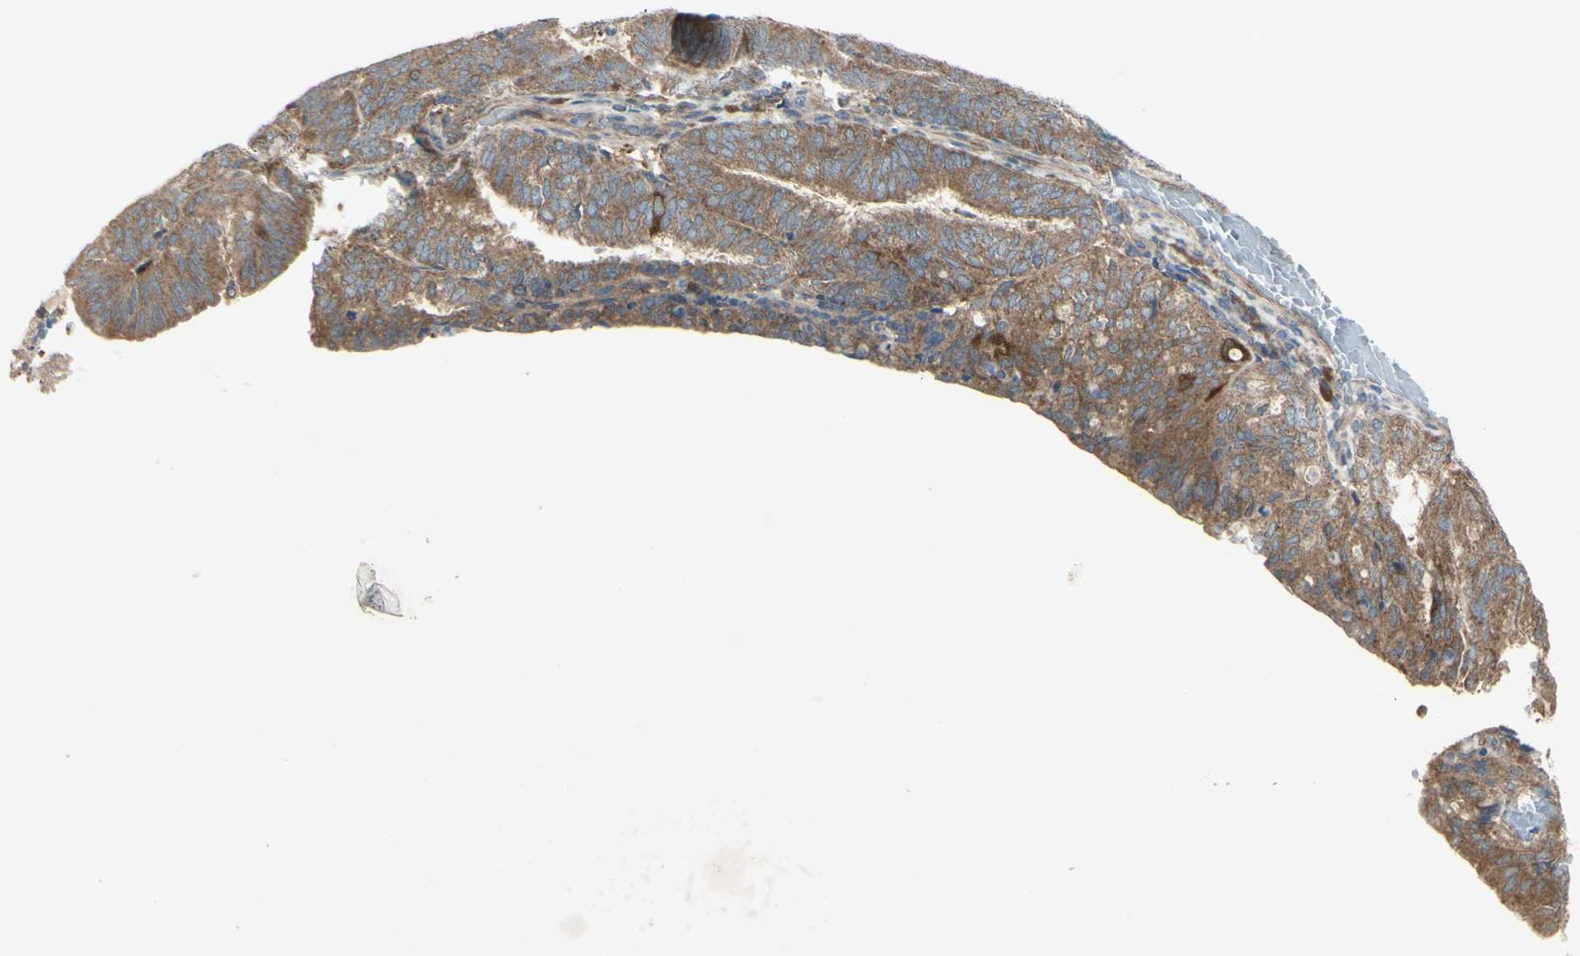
{"staining": {"intensity": "moderate", "quantity": ">75%", "location": "cytoplasmic/membranous"}, "tissue": "endometrial cancer", "cell_type": "Tumor cells", "image_type": "cancer", "snomed": [{"axis": "morphology", "description": "Adenocarcinoma, NOS"}, {"axis": "topography", "description": "Uterus"}], "caption": "A high-resolution image shows immunohistochemistry (IHC) staining of endometrial adenocarcinoma, which displays moderate cytoplasmic/membranous staining in approximately >75% of tumor cells.", "gene": "IGSF9B", "patient": {"sex": "female", "age": 60}}